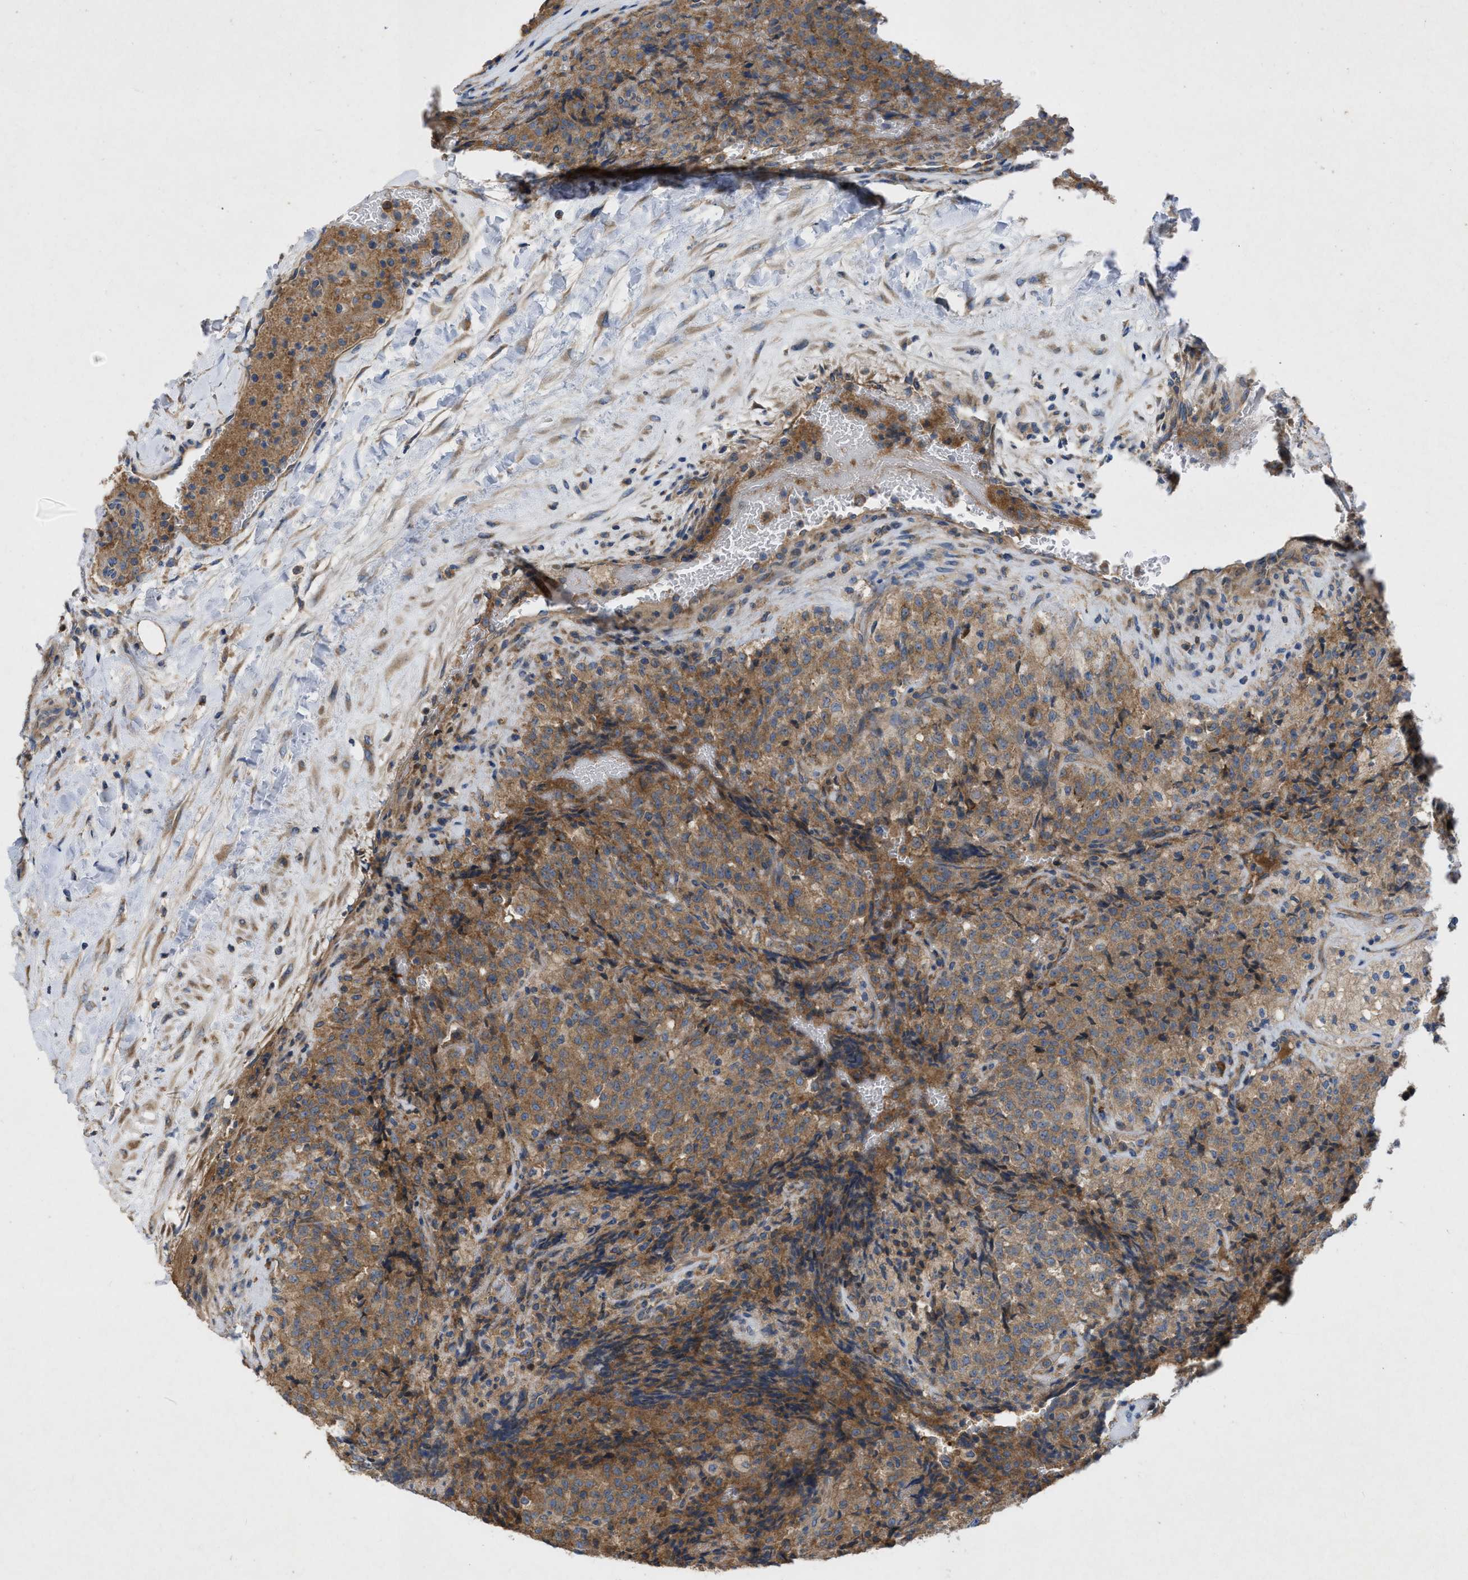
{"staining": {"intensity": "moderate", "quantity": ">75%", "location": "cytoplasmic/membranous"}, "tissue": "testis cancer", "cell_type": "Tumor cells", "image_type": "cancer", "snomed": [{"axis": "morphology", "description": "Seminoma, NOS"}, {"axis": "topography", "description": "Testis"}], "caption": "This photomicrograph demonstrates IHC staining of testis cancer, with medium moderate cytoplasmic/membranous staining in approximately >75% of tumor cells.", "gene": "TMEM131", "patient": {"sex": "male", "age": 59}}